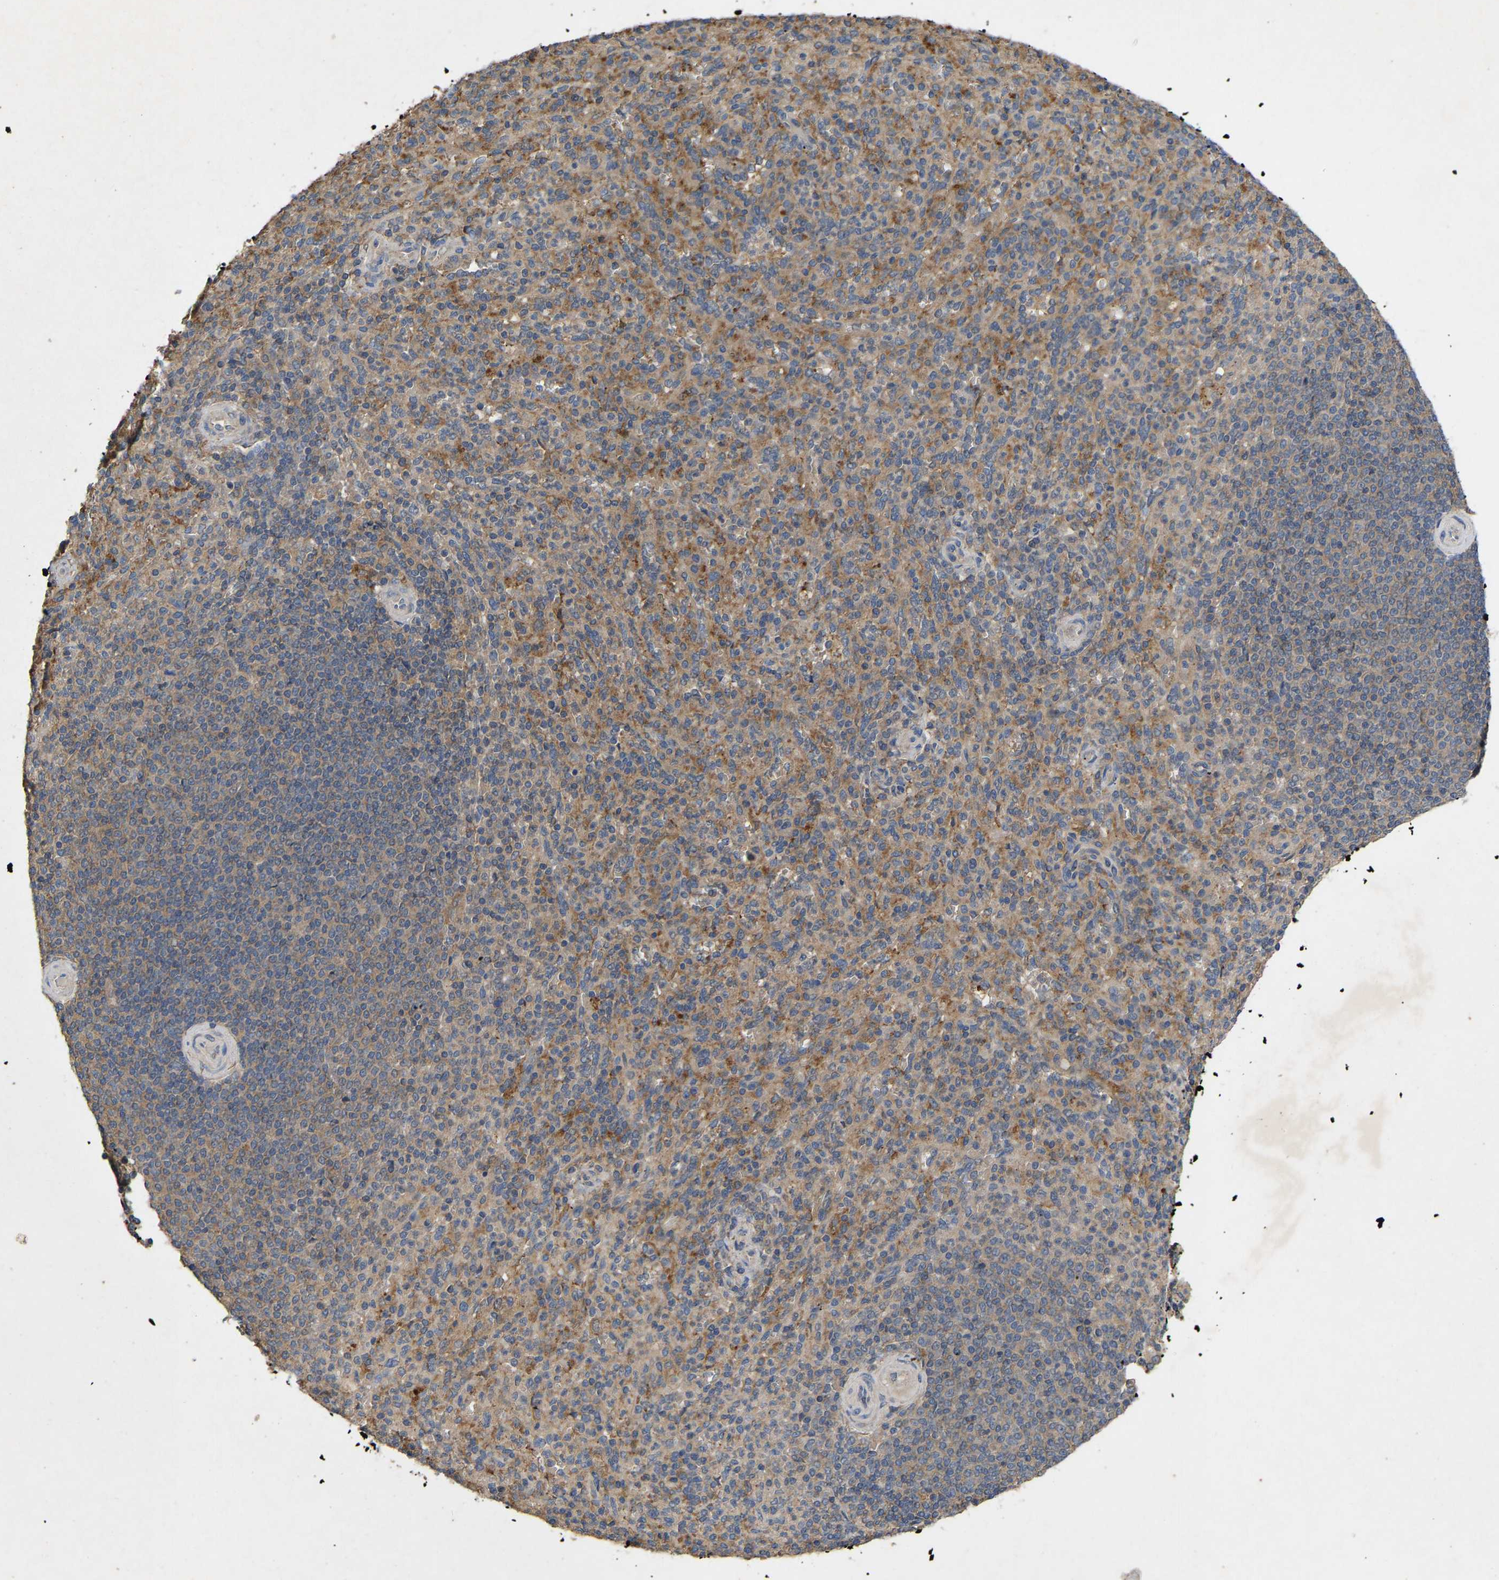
{"staining": {"intensity": "moderate", "quantity": "25%-75%", "location": "cytoplasmic/membranous"}, "tissue": "spleen", "cell_type": "Cells in red pulp", "image_type": "normal", "snomed": [{"axis": "morphology", "description": "Normal tissue, NOS"}, {"axis": "topography", "description": "Spleen"}], "caption": "Cells in red pulp show moderate cytoplasmic/membranous positivity in approximately 25%-75% of cells in normal spleen.", "gene": "LPAR2", "patient": {"sex": "male", "age": 36}}